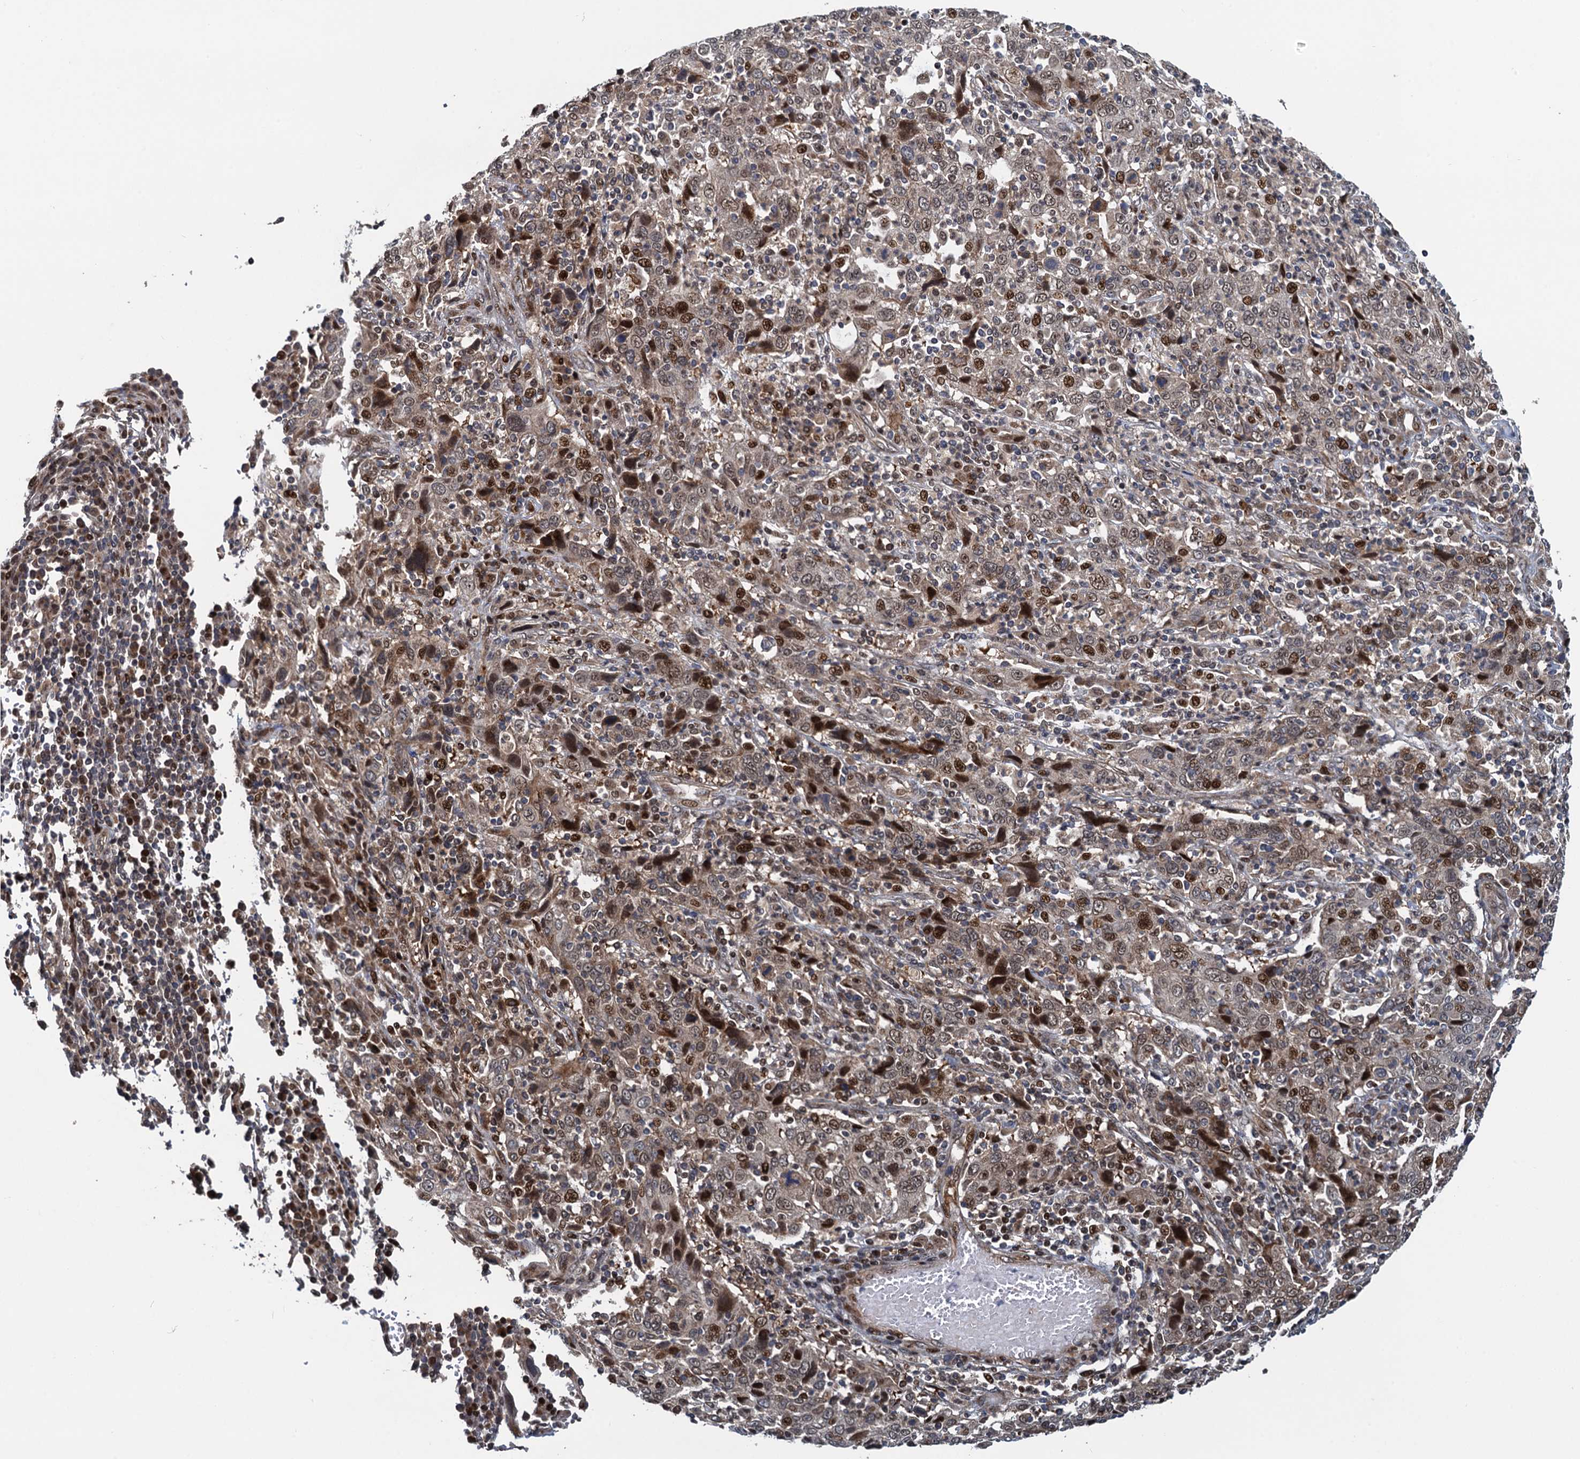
{"staining": {"intensity": "moderate", "quantity": ">75%", "location": "cytoplasmic/membranous,nuclear"}, "tissue": "cervical cancer", "cell_type": "Tumor cells", "image_type": "cancer", "snomed": [{"axis": "morphology", "description": "Squamous cell carcinoma, NOS"}, {"axis": "topography", "description": "Cervix"}], "caption": "IHC histopathology image of human cervical squamous cell carcinoma stained for a protein (brown), which reveals medium levels of moderate cytoplasmic/membranous and nuclear expression in approximately >75% of tumor cells.", "gene": "ATOSA", "patient": {"sex": "female", "age": 46}}